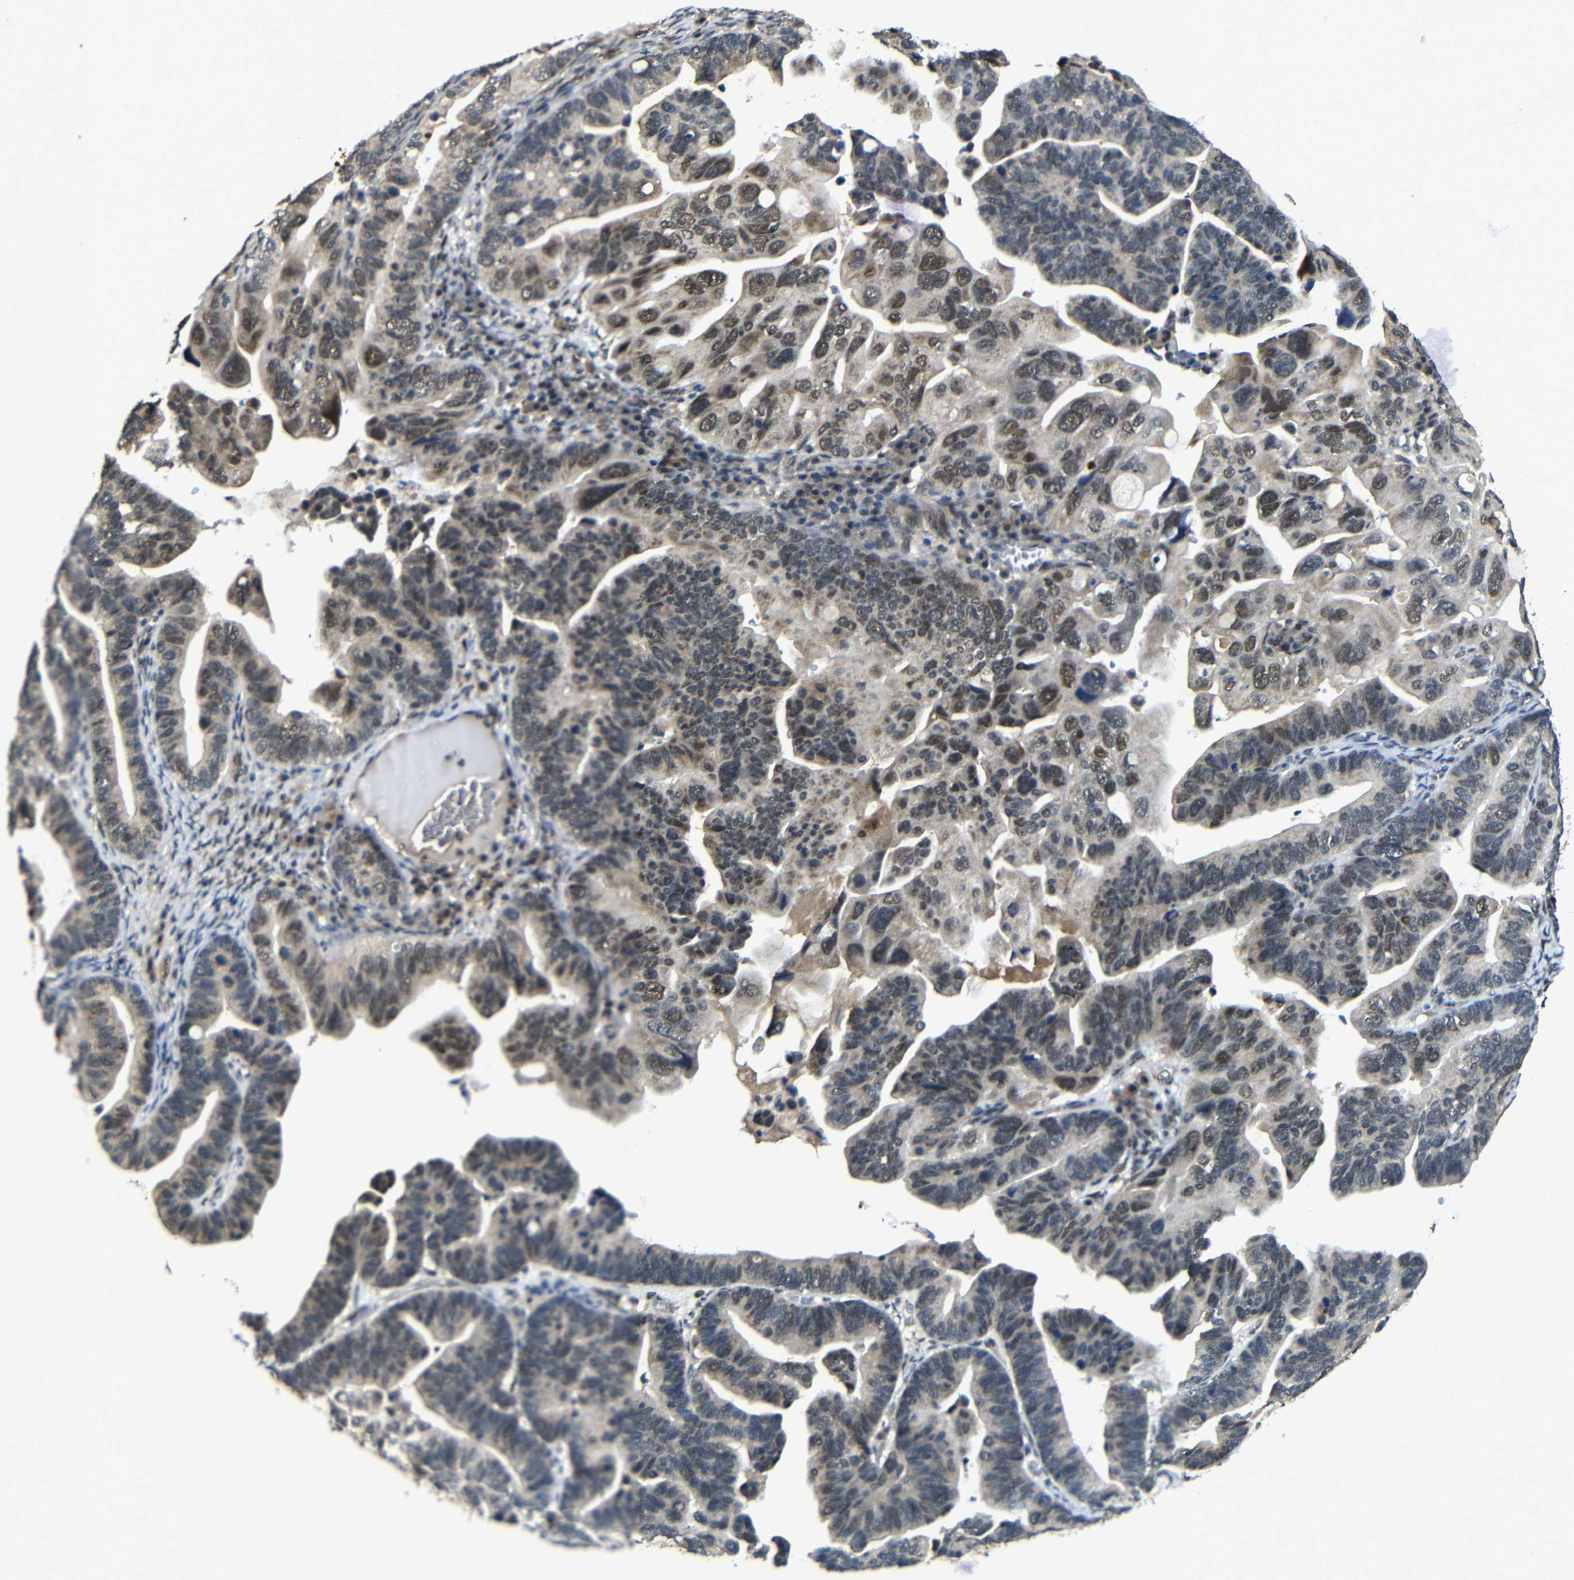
{"staining": {"intensity": "moderate", "quantity": "<25%", "location": "cytoplasmic/membranous,nuclear"}, "tissue": "ovarian cancer", "cell_type": "Tumor cells", "image_type": "cancer", "snomed": [{"axis": "morphology", "description": "Cystadenocarcinoma, serous, NOS"}, {"axis": "topography", "description": "Ovary"}], "caption": "Ovarian cancer was stained to show a protein in brown. There is low levels of moderate cytoplasmic/membranous and nuclear staining in approximately <25% of tumor cells. (DAB (3,3'-diaminobenzidine) IHC with brightfield microscopy, high magnification).", "gene": "FAM172A", "patient": {"sex": "female", "age": 56}}